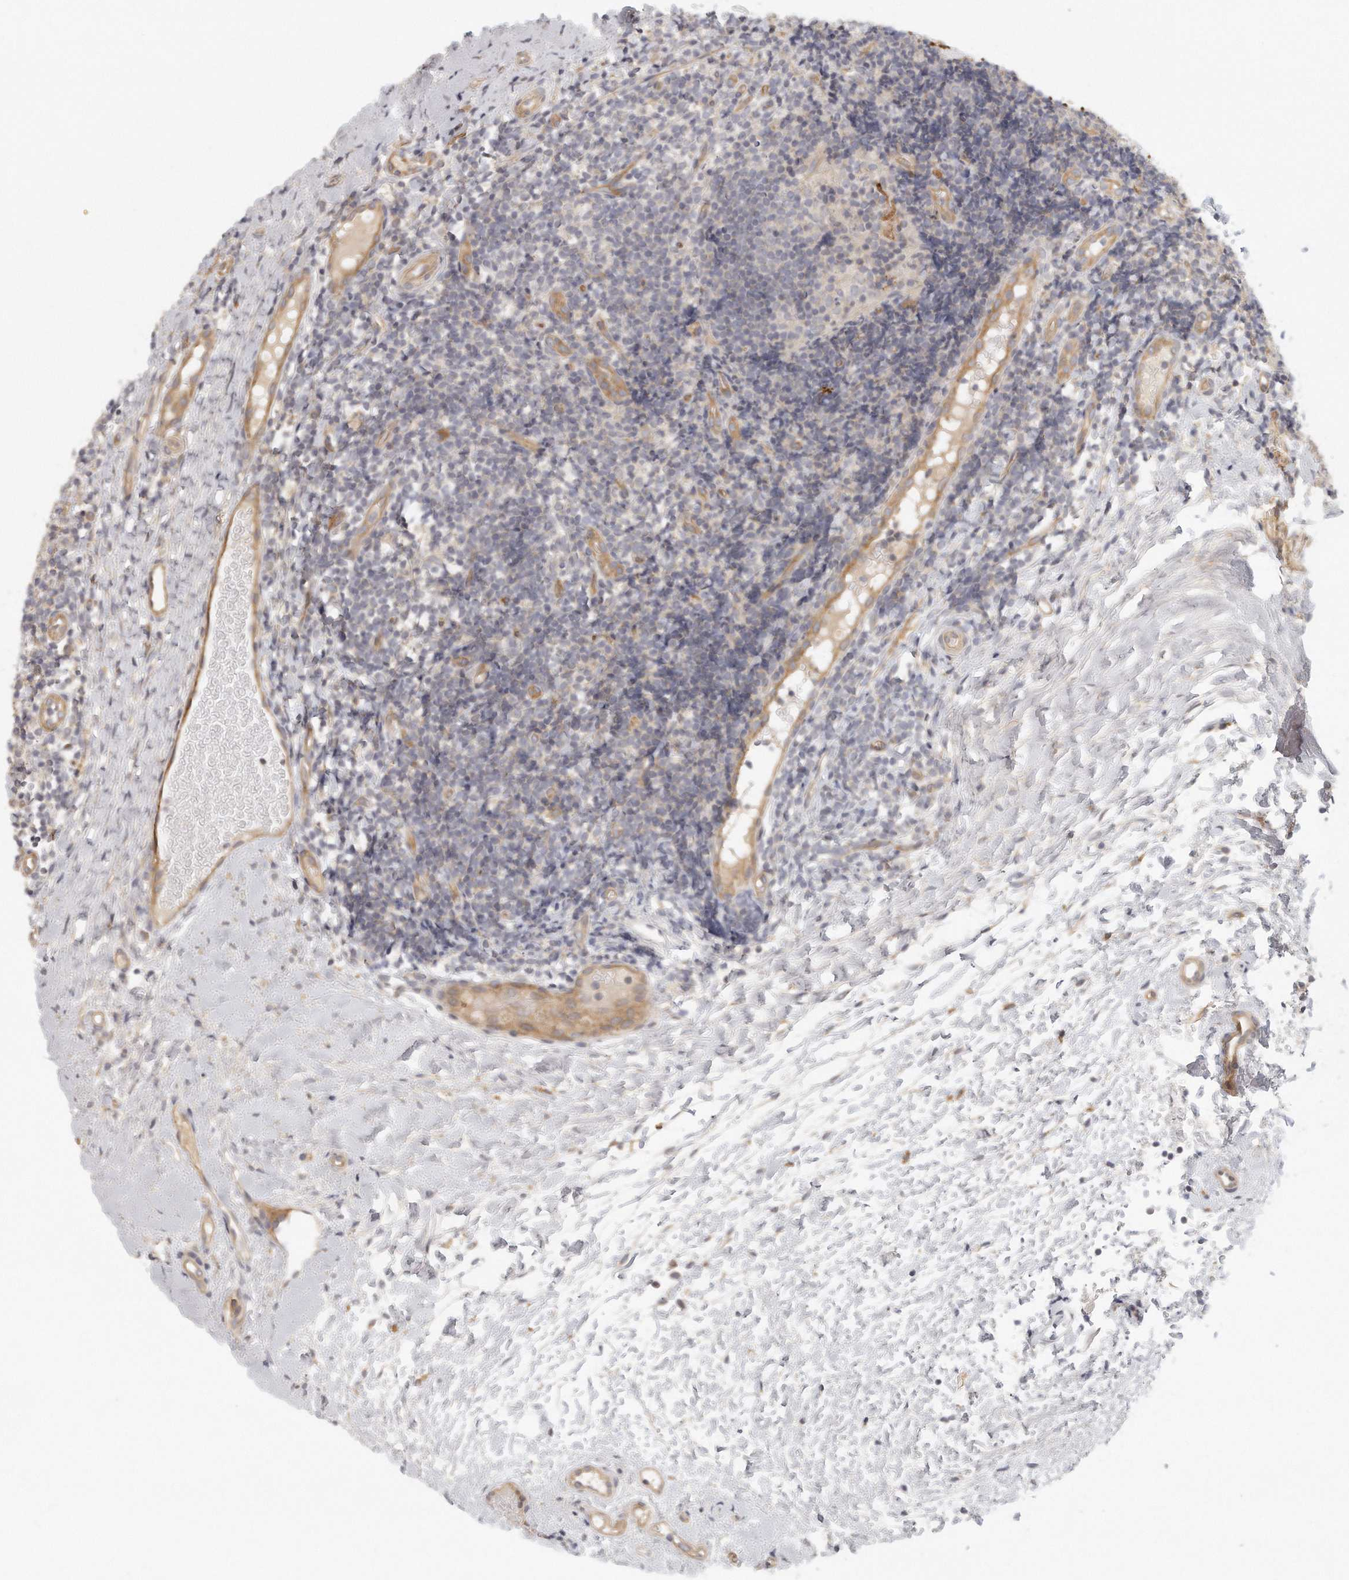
{"staining": {"intensity": "negative", "quantity": "none", "location": "none"}, "tissue": "tonsil", "cell_type": "Germinal center cells", "image_type": "normal", "snomed": [{"axis": "morphology", "description": "Normal tissue, NOS"}, {"axis": "topography", "description": "Tonsil"}], "caption": "Micrograph shows no significant protein positivity in germinal center cells of benign tonsil.", "gene": "MTERF4", "patient": {"sex": "female", "age": 19}}